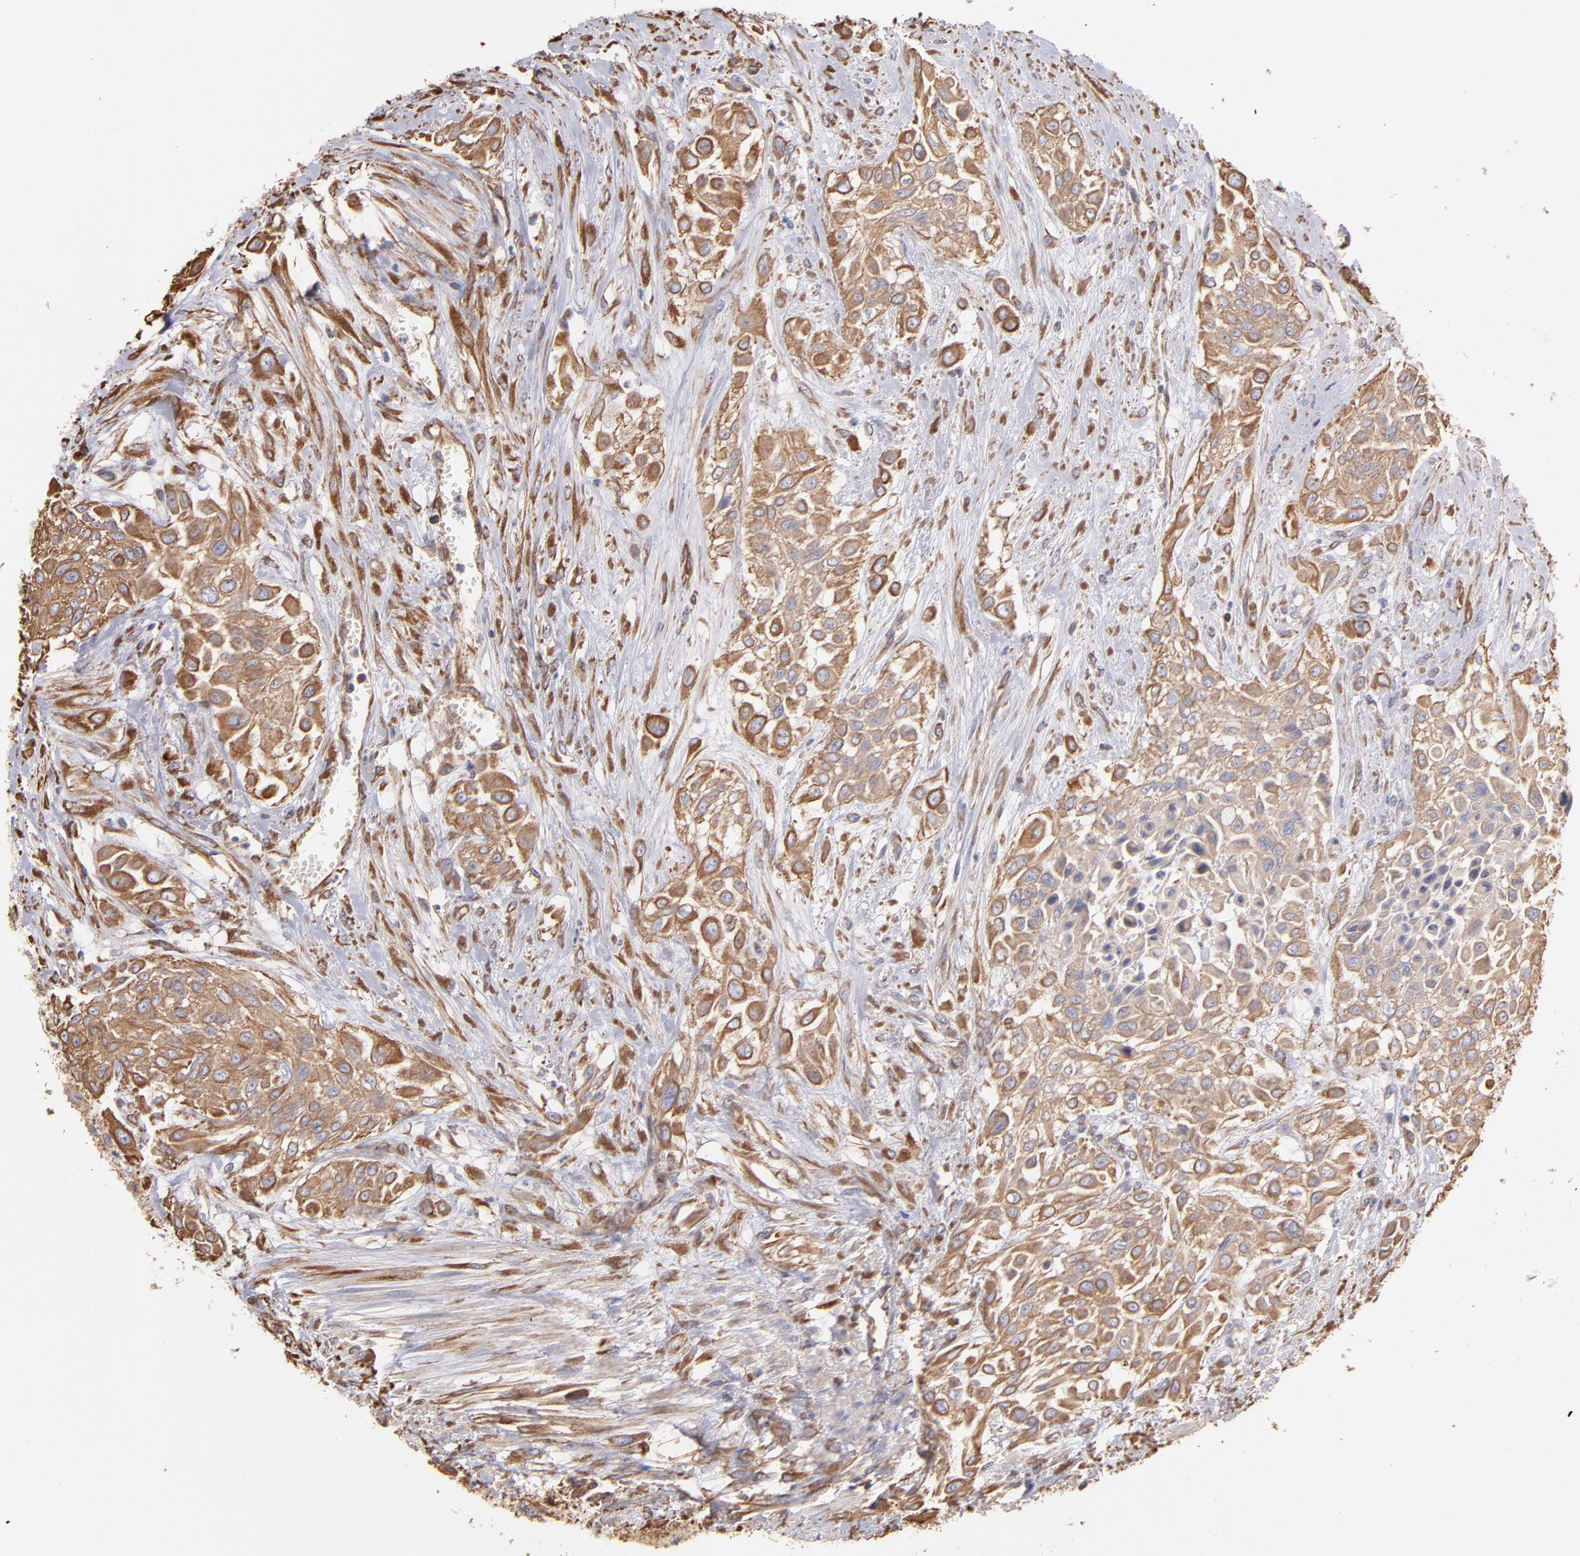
{"staining": {"intensity": "moderate", "quantity": ">75%", "location": "cytoplasmic/membranous"}, "tissue": "urothelial cancer", "cell_type": "Tumor cells", "image_type": "cancer", "snomed": [{"axis": "morphology", "description": "Urothelial carcinoma, High grade"}, {"axis": "topography", "description": "Urinary bladder"}], "caption": "IHC image of neoplastic tissue: urothelial cancer stained using immunohistochemistry (IHC) reveals medium levels of moderate protein expression localized specifically in the cytoplasmic/membranous of tumor cells, appearing as a cytoplasmic/membranous brown color.", "gene": "PLEC", "patient": {"sex": "male", "age": 57}}